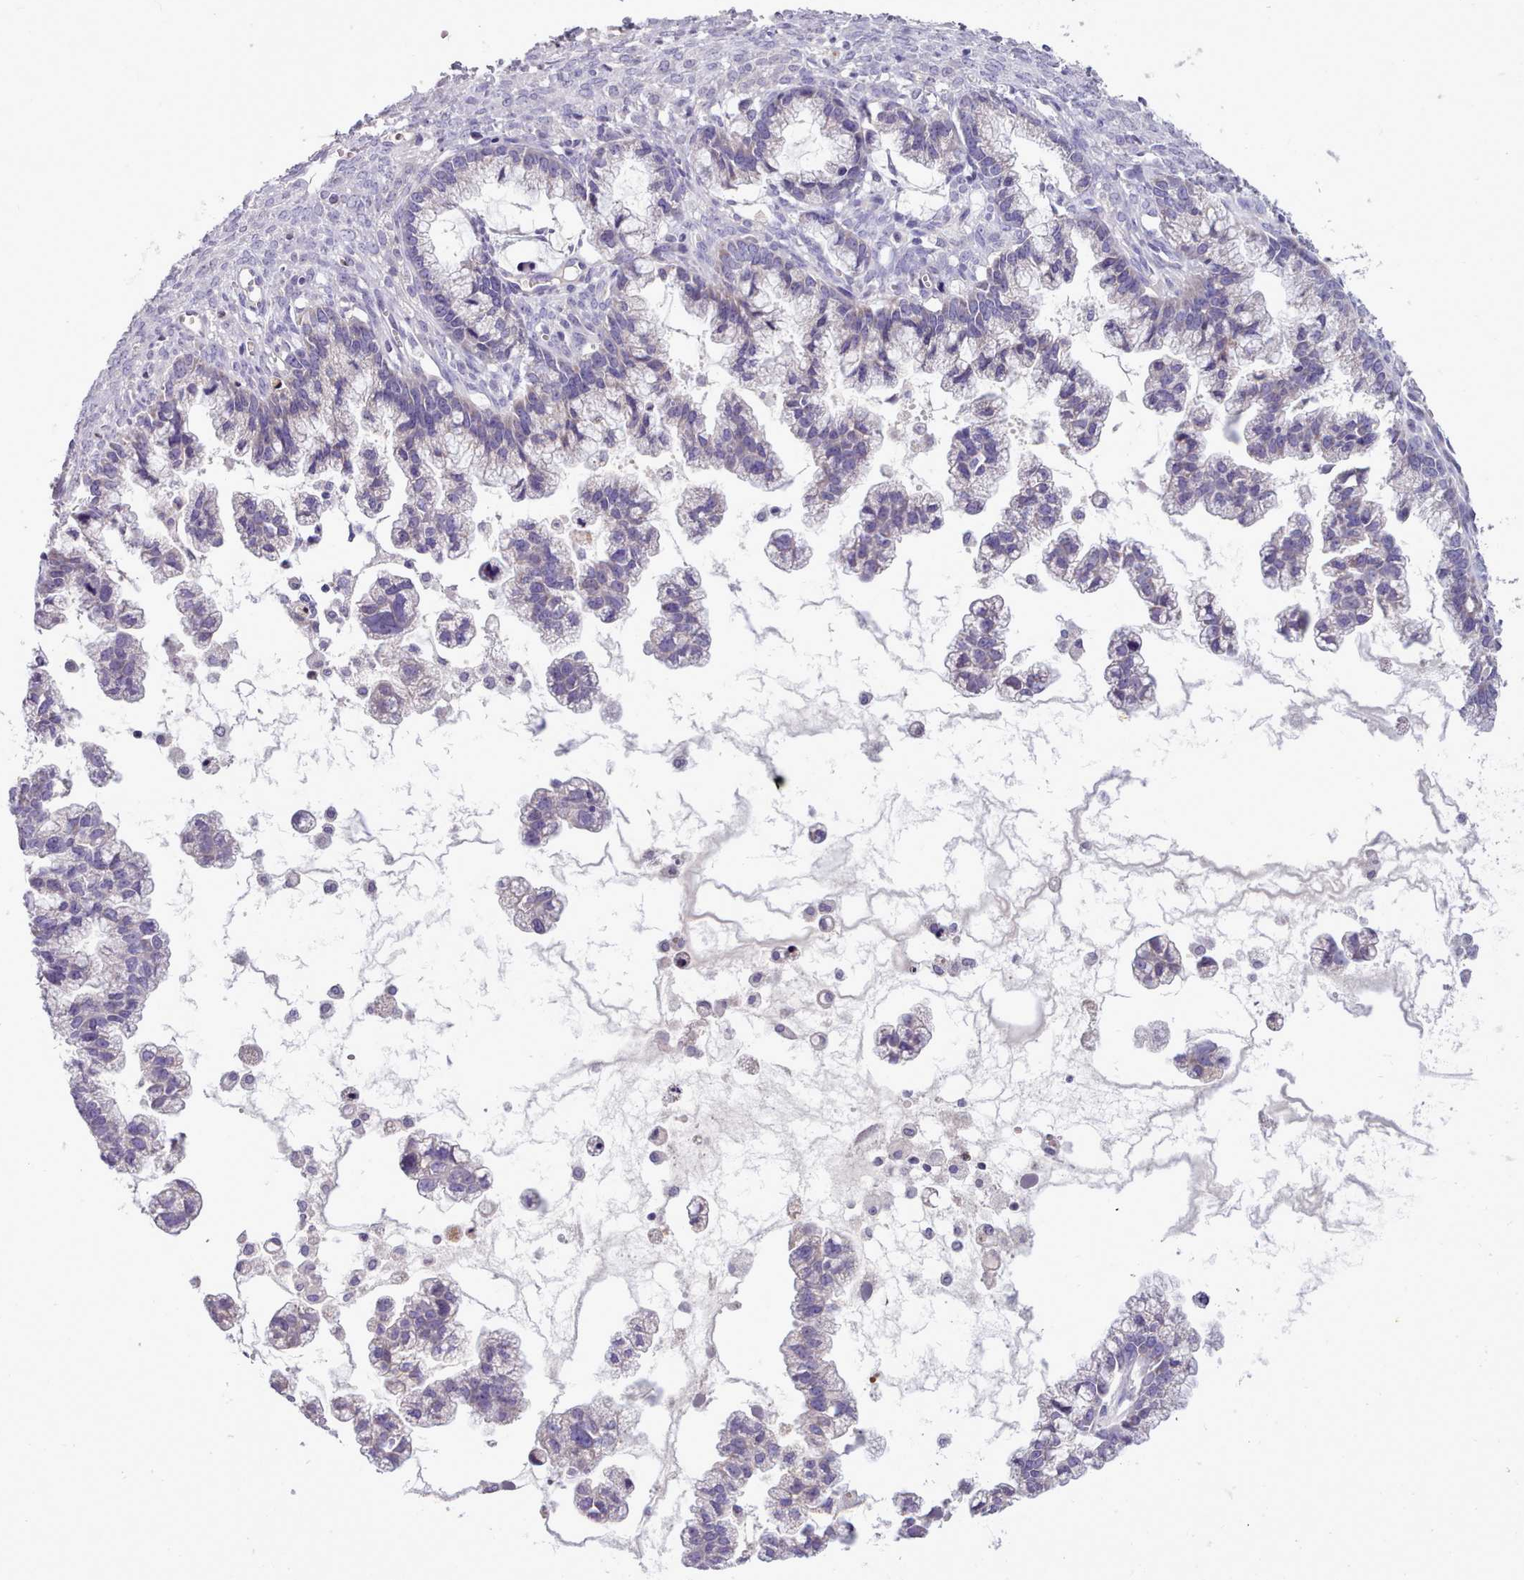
{"staining": {"intensity": "negative", "quantity": "none", "location": "none"}, "tissue": "ovarian cancer", "cell_type": "Tumor cells", "image_type": "cancer", "snomed": [{"axis": "morphology", "description": "Cystadenocarcinoma, mucinous, NOS"}, {"axis": "topography", "description": "Ovary"}], "caption": "A high-resolution micrograph shows immunohistochemistry staining of mucinous cystadenocarcinoma (ovarian), which exhibits no significant staining in tumor cells. (DAB (3,3'-diaminobenzidine) immunohistochemistry visualized using brightfield microscopy, high magnification).", "gene": "CYP2A13", "patient": {"sex": "female", "age": 72}}